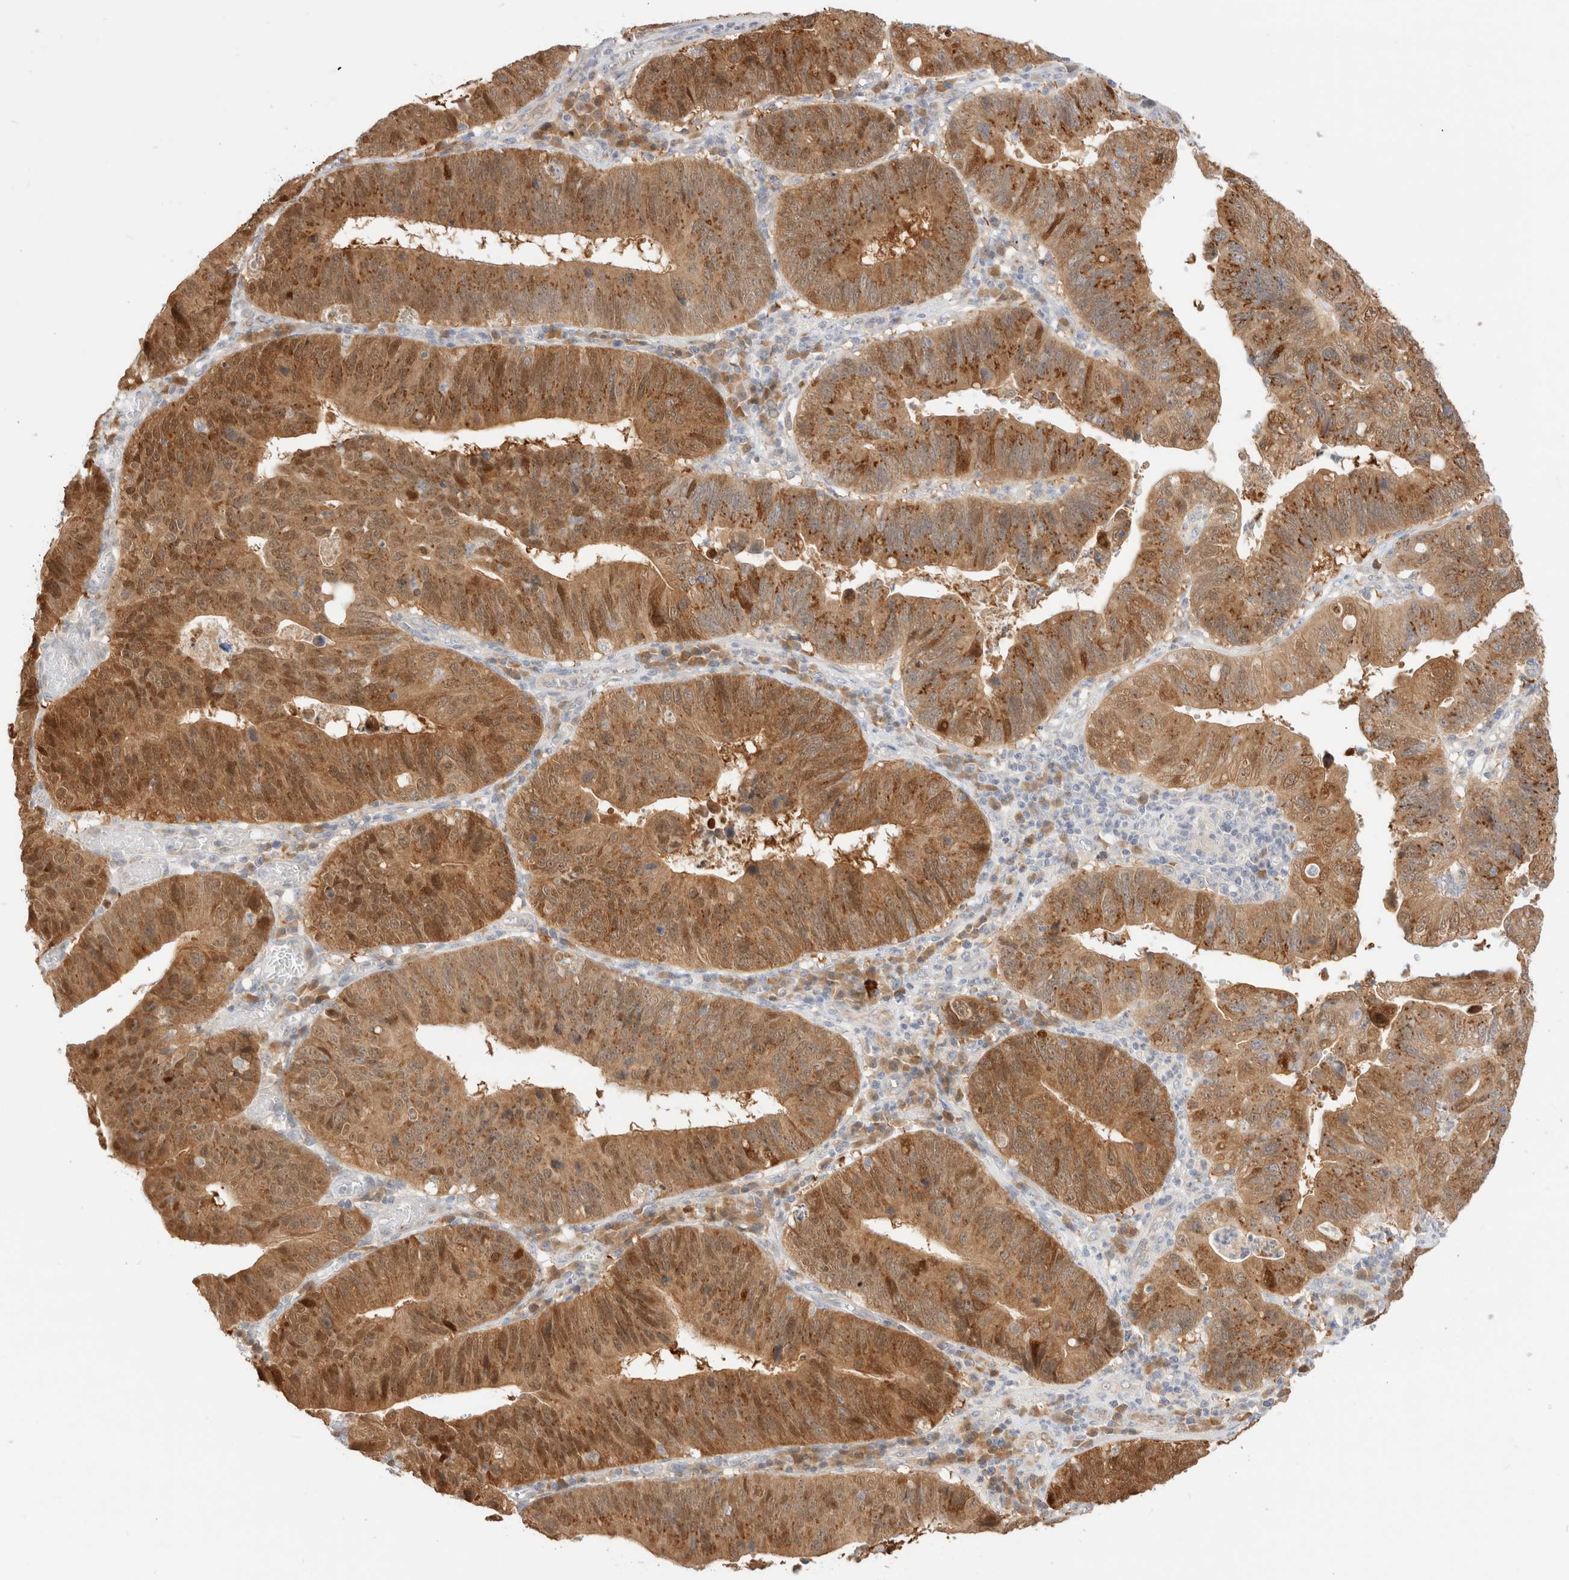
{"staining": {"intensity": "moderate", "quantity": ">75%", "location": "cytoplasmic/membranous,nuclear"}, "tissue": "stomach cancer", "cell_type": "Tumor cells", "image_type": "cancer", "snomed": [{"axis": "morphology", "description": "Adenocarcinoma, NOS"}, {"axis": "topography", "description": "Stomach"}], "caption": "Immunohistochemistry staining of stomach cancer, which reveals medium levels of moderate cytoplasmic/membranous and nuclear expression in about >75% of tumor cells indicating moderate cytoplasmic/membranous and nuclear protein staining. The staining was performed using DAB (3,3'-diaminobenzidine) (brown) for protein detection and nuclei were counterstained in hematoxylin (blue).", "gene": "EFCAB13", "patient": {"sex": "male", "age": 59}}